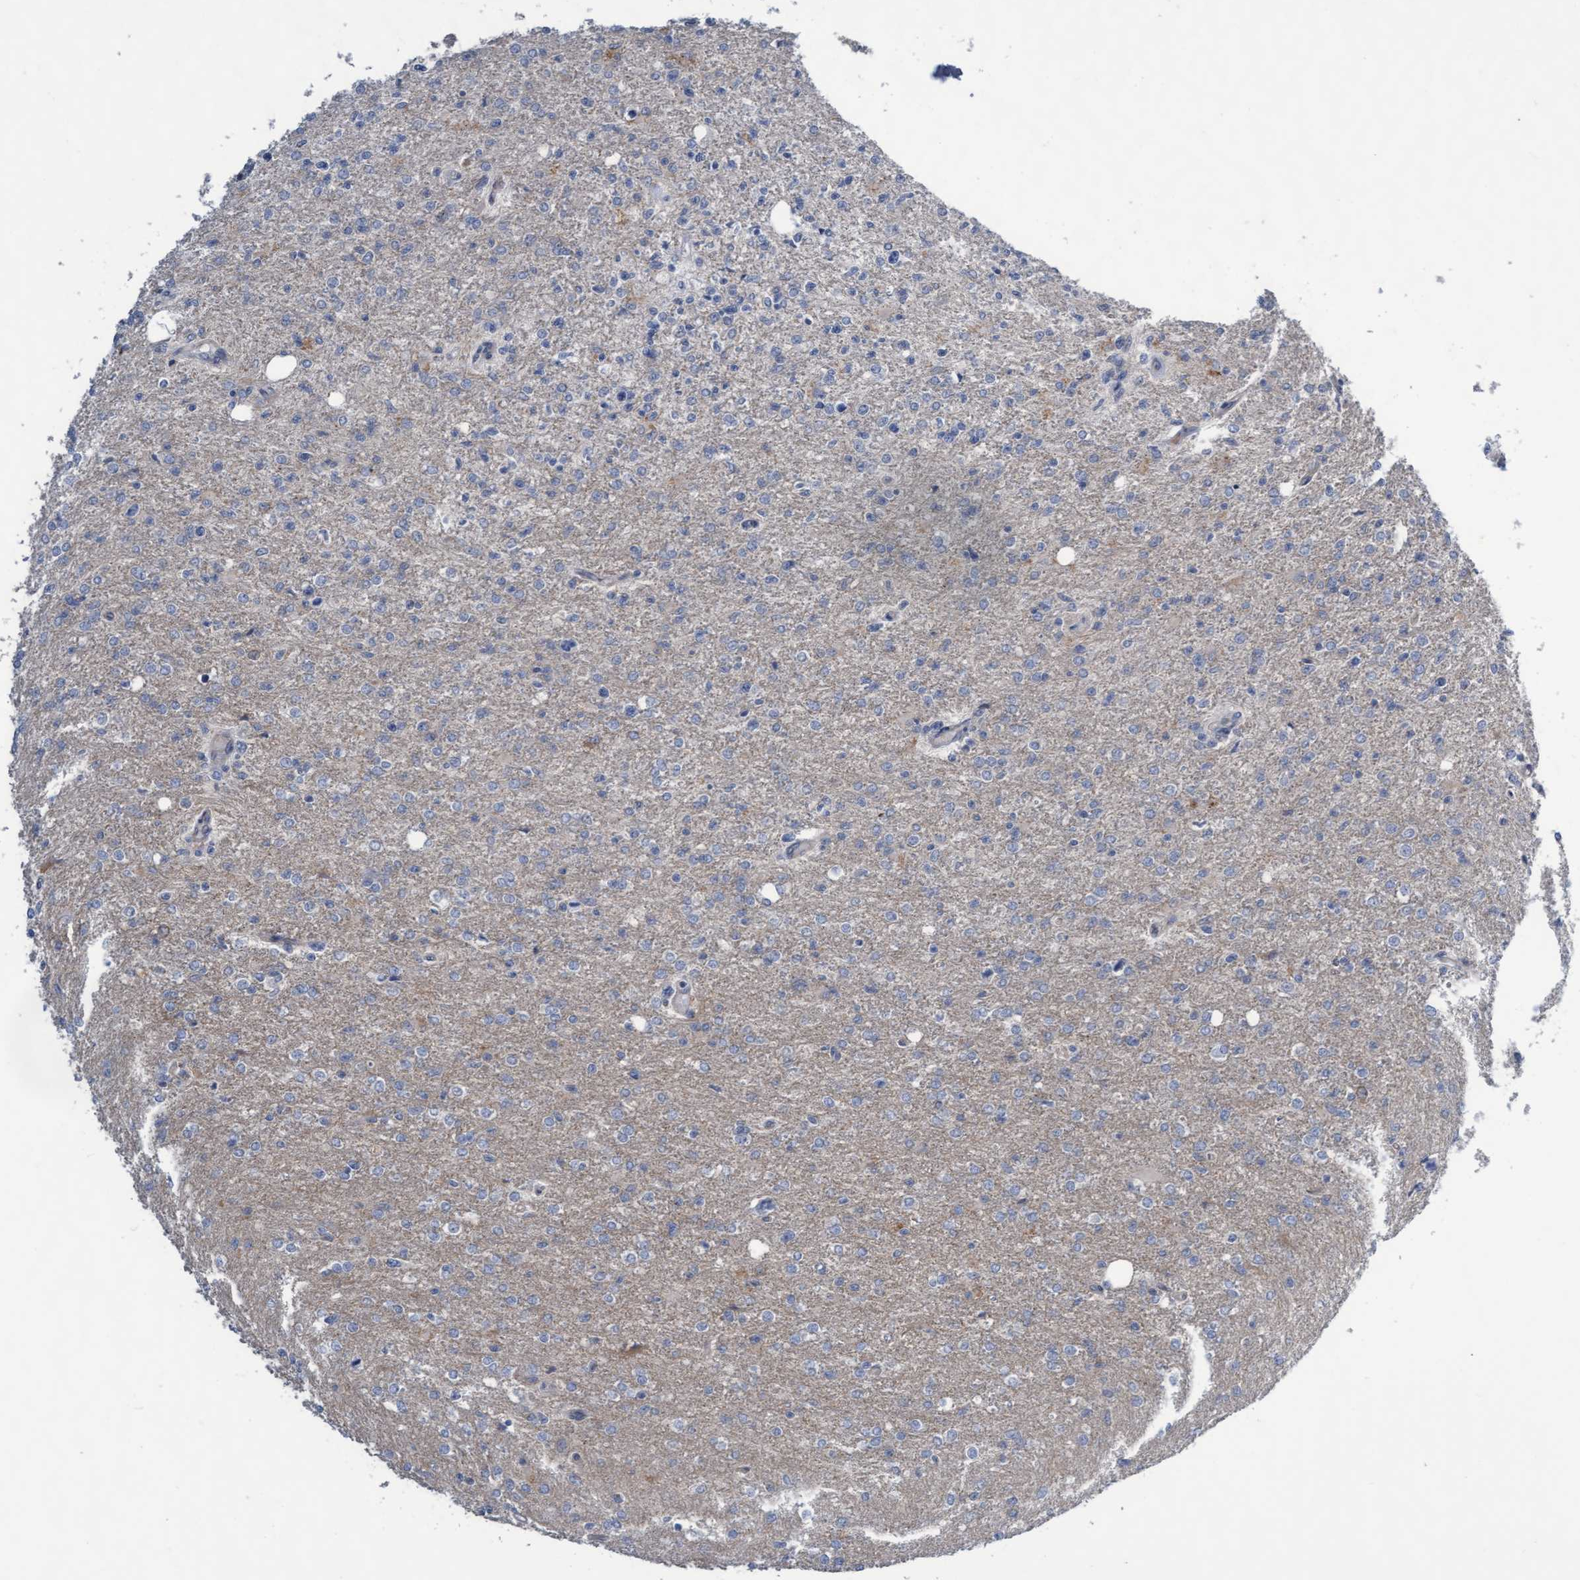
{"staining": {"intensity": "negative", "quantity": "none", "location": "none"}, "tissue": "glioma", "cell_type": "Tumor cells", "image_type": "cancer", "snomed": [{"axis": "morphology", "description": "Glioma, malignant, High grade"}, {"axis": "topography", "description": "Cerebral cortex"}], "caption": "The image displays no significant positivity in tumor cells of glioma. The staining is performed using DAB (3,3'-diaminobenzidine) brown chromogen with nuclei counter-stained in using hematoxylin.", "gene": "ABCF2", "patient": {"sex": "male", "age": 76}}